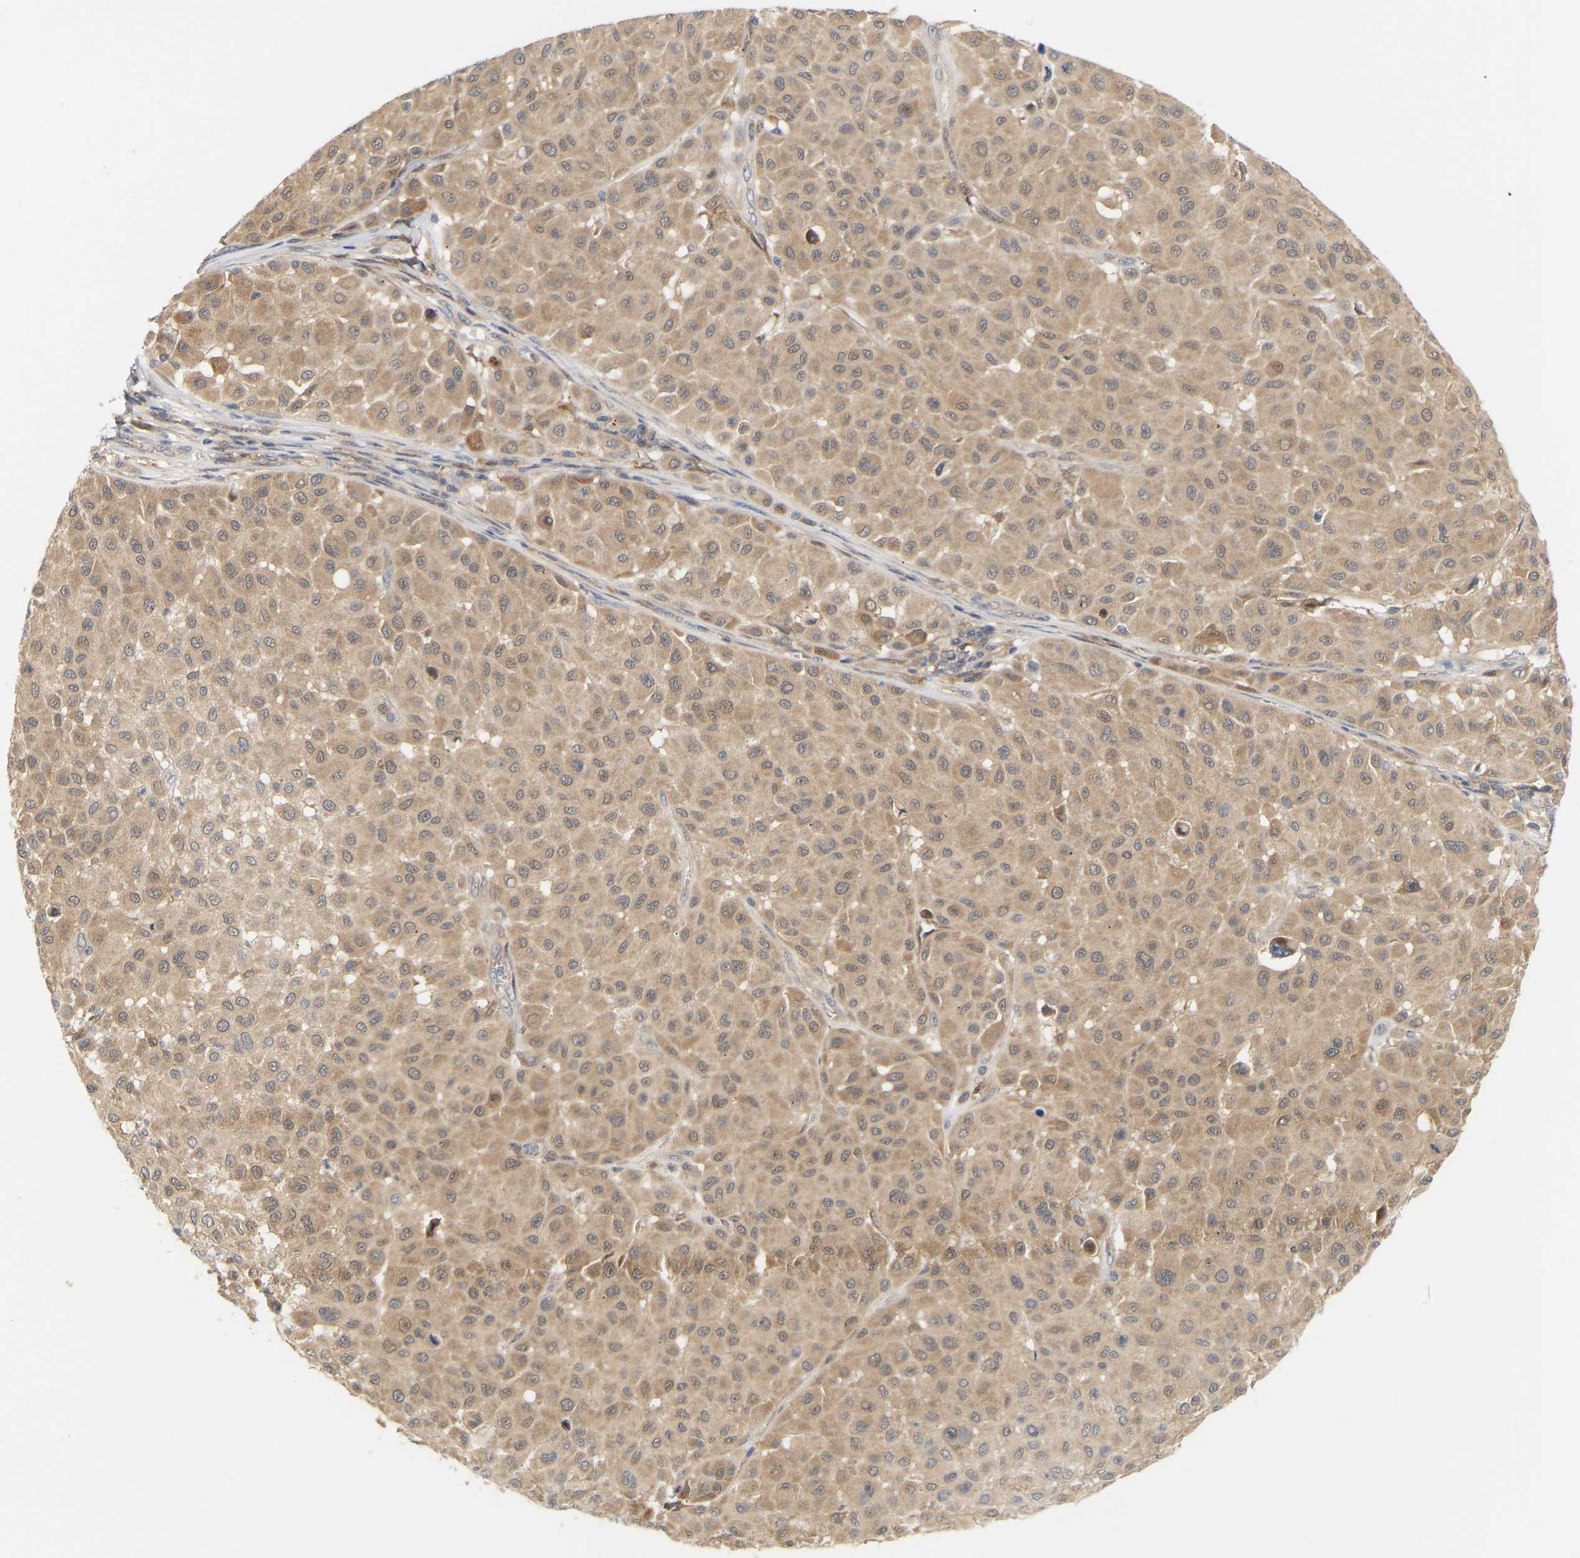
{"staining": {"intensity": "moderate", "quantity": ">75%", "location": "cytoplasmic/membranous,nuclear"}, "tissue": "melanoma", "cell_type": "Tumor cells", "image_type": "cancer", "snomed": [{"axis": "morphology", "description": "Malignant melanoma, Metastatic site"}, {"axis": "topography", "description": "Soft tissue"}], "caption": "Immunohistochemistry histopathology image of neoplastic tissue: malignant melanoma (metastatic site) stained using immunohistochemistry displays medium levels of moderate protein expression localized specifically in the cytoplasmic/membranous and nuclear of tumor cells, appearing as a cytoplasmic/membranous and nuclear brown color.", "gene": "TPMT", "patient": {"sex": "male", "age": 41}}